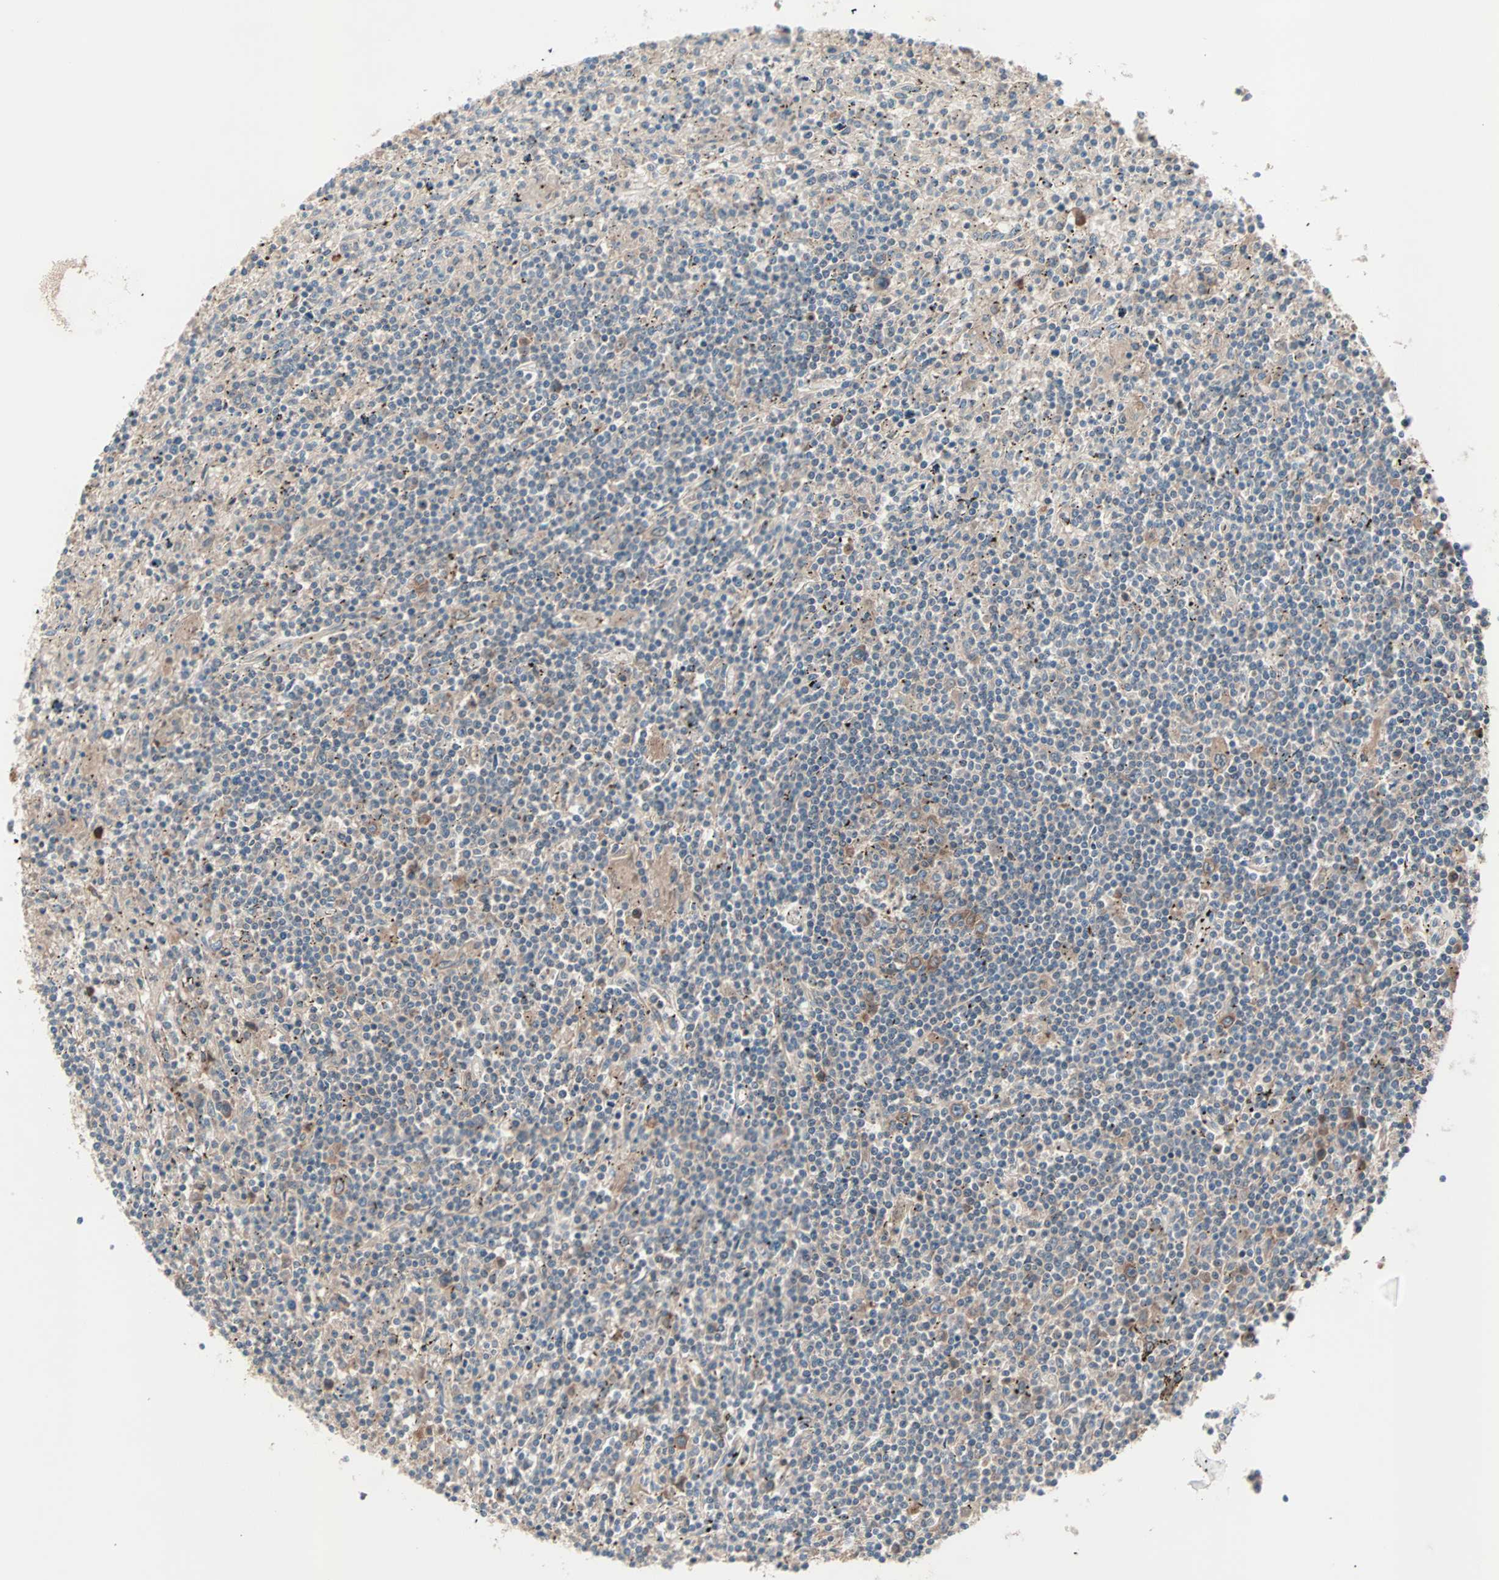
{"staining": {"intensity": "weak", "quantity": "25%-75%", "location": "cytoplasmic/membranous"}, "tissue": "lymphoma", "cell_type": "Tumor cells", "image_type": "cancer", "snomed": [{"axis": "morphology", "description": "Malignant lymphoma, non-Hodgkin's type, Low grade"}, {"axis": "topography", "description": "Spleen"}], "caption": "Tumor cells demonstrate low levels of weak cytoplasmic/membranous positivity in about 25%-75% of cells in human low-grade malignant lymphoma, non-Hodgkin's type.", "gene": "CAD", "patient": {"sex": "male", "age": 76}}